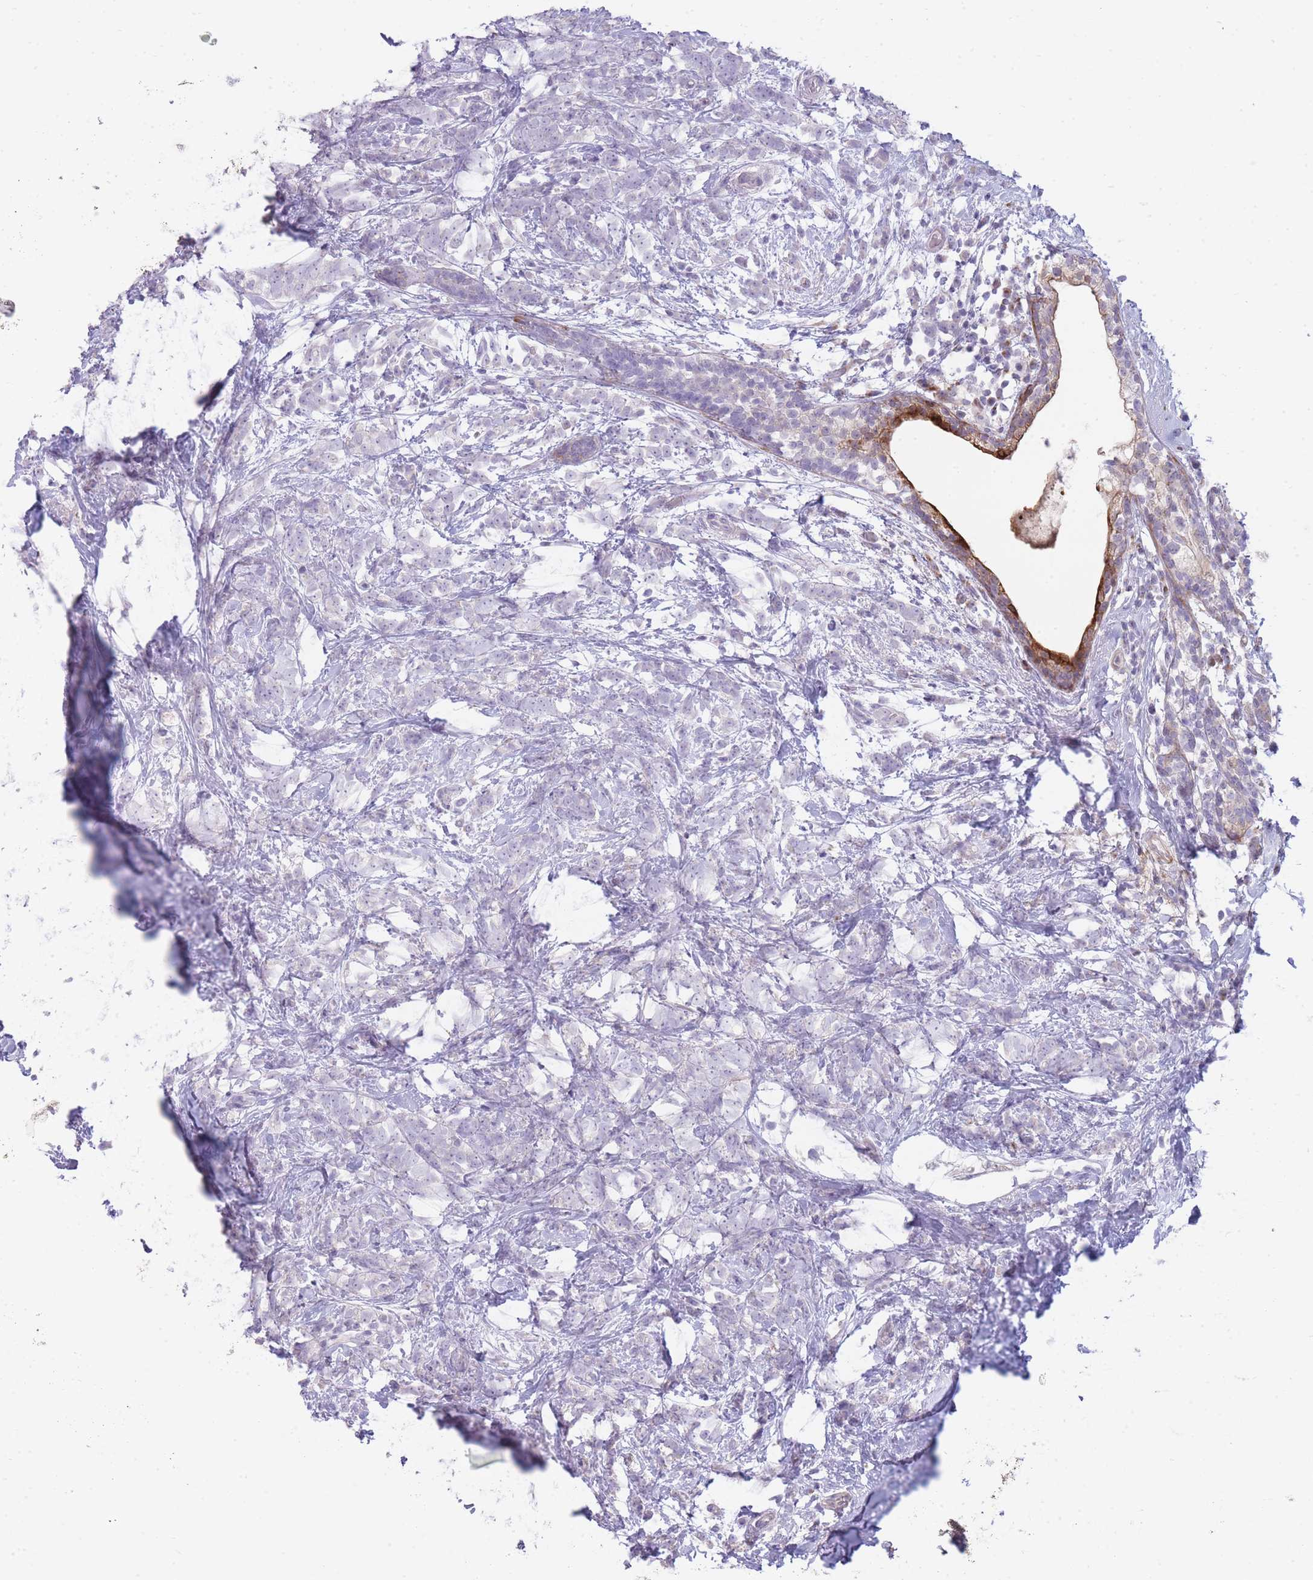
{"staining": {"intensity": "negative", "quantity": "none", "location": "none"}, "tissue": "breast cancer", "cell_type": "Tumor cells", "image_type": "cancer", "snomed": [{"axis": "morphology", "description": "Lobular carcinoma"}, {"axis": "topography", "description": "Breast"}], "caption": "Tumor cells are negative for protein expression in human breast cancer.", "gene": "PPP3R2", "patient": {"sex": "female", "age": 58}}